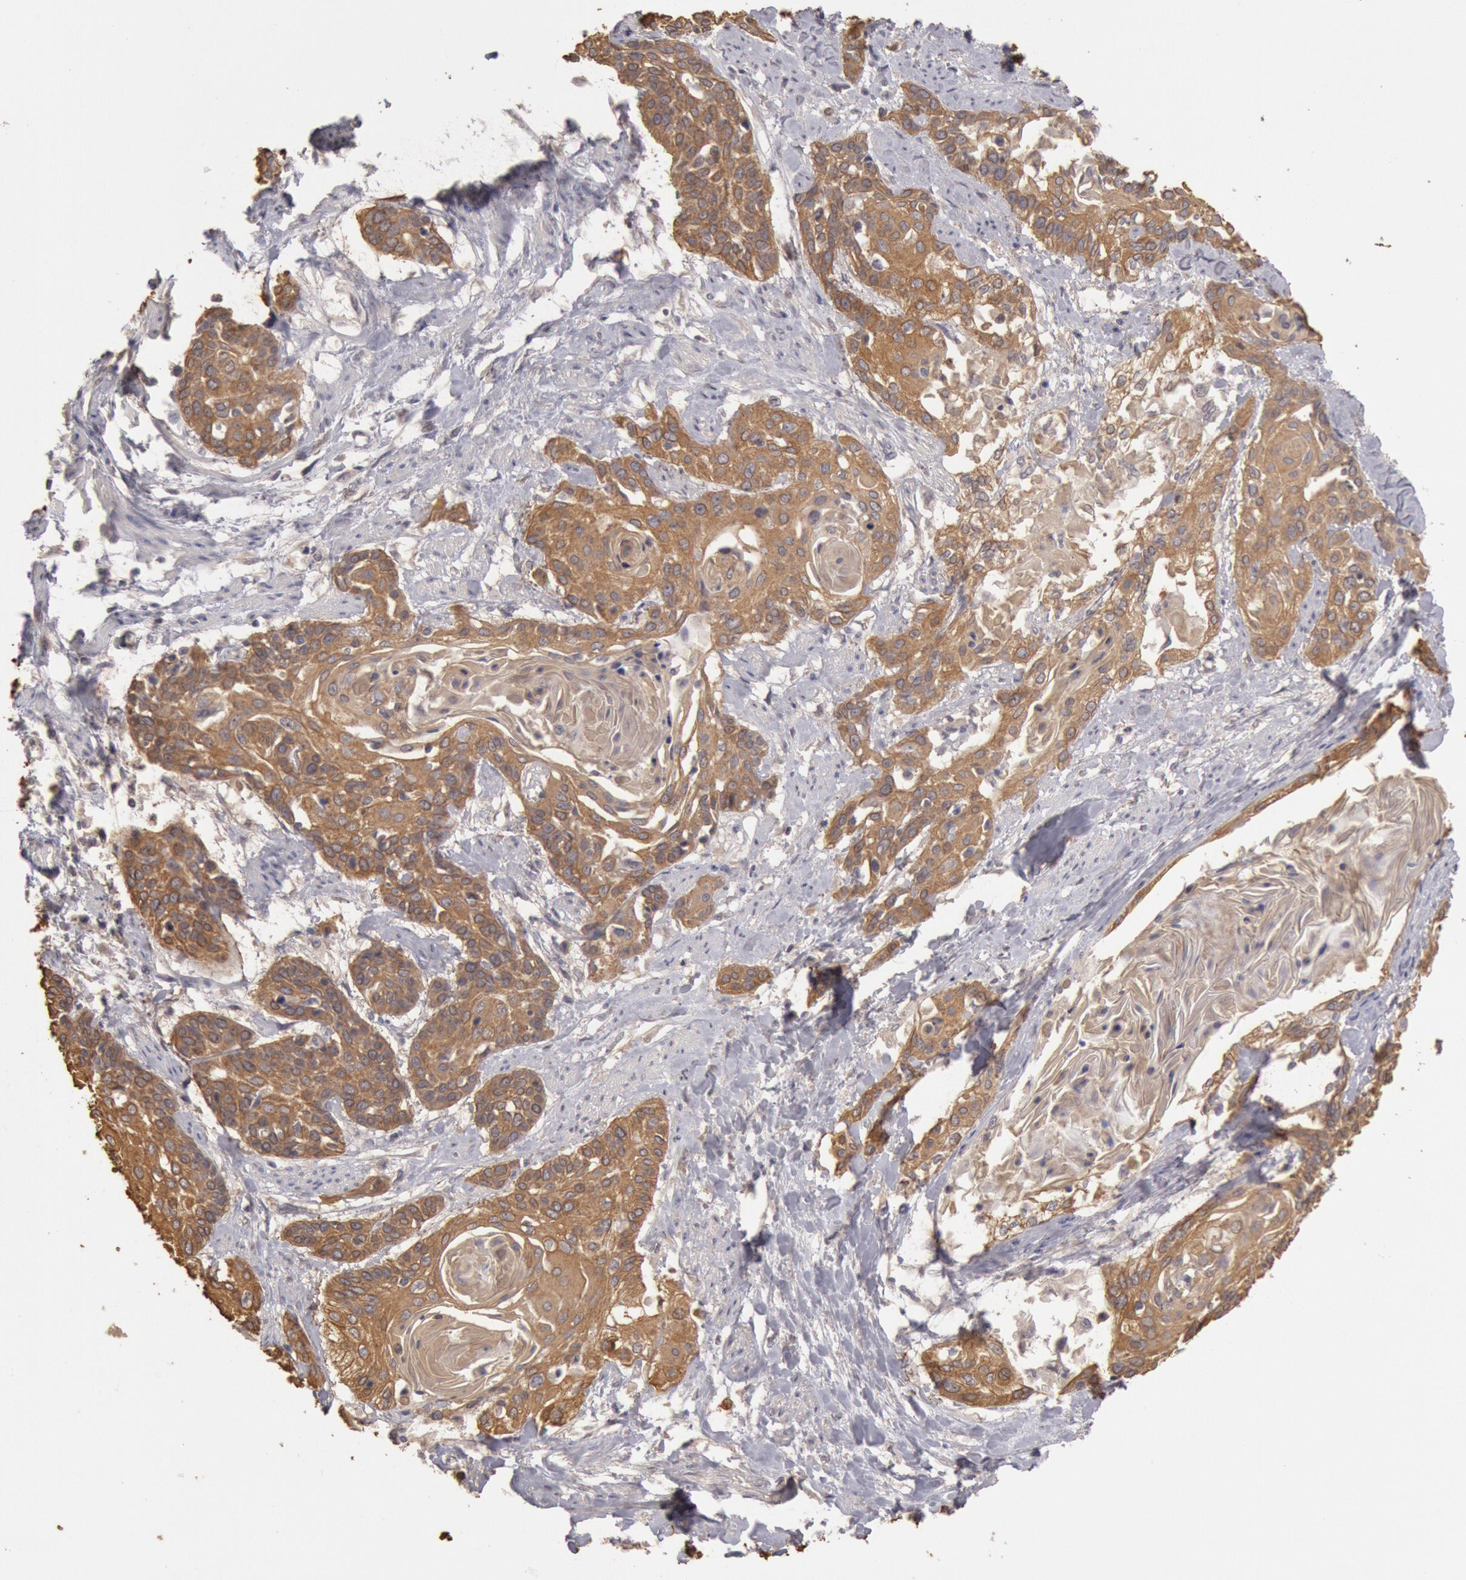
{"staining": {"intensity": "strong", "quantity": ">75%", "location": "cytoplasmic/membranous"}, "tissue": "cervical cancer", "cell_type": "Tumor cells", "image_type": "cancer", "snomed": [{"axis": "morphology", "description": "Squamous cell carcinoma, NOS"}, {"axis": "topography", "description": "Cervix"}], "caption": "Cervical cancer stained with DAB (3,3'-diaminobenzidine) IHC reveals high levels of strong cytoplasmic/membranous expression in about >75% of tumor cells.", "gene": "ZFP36L1", "patient": {"sex": "female", "age": 57}}